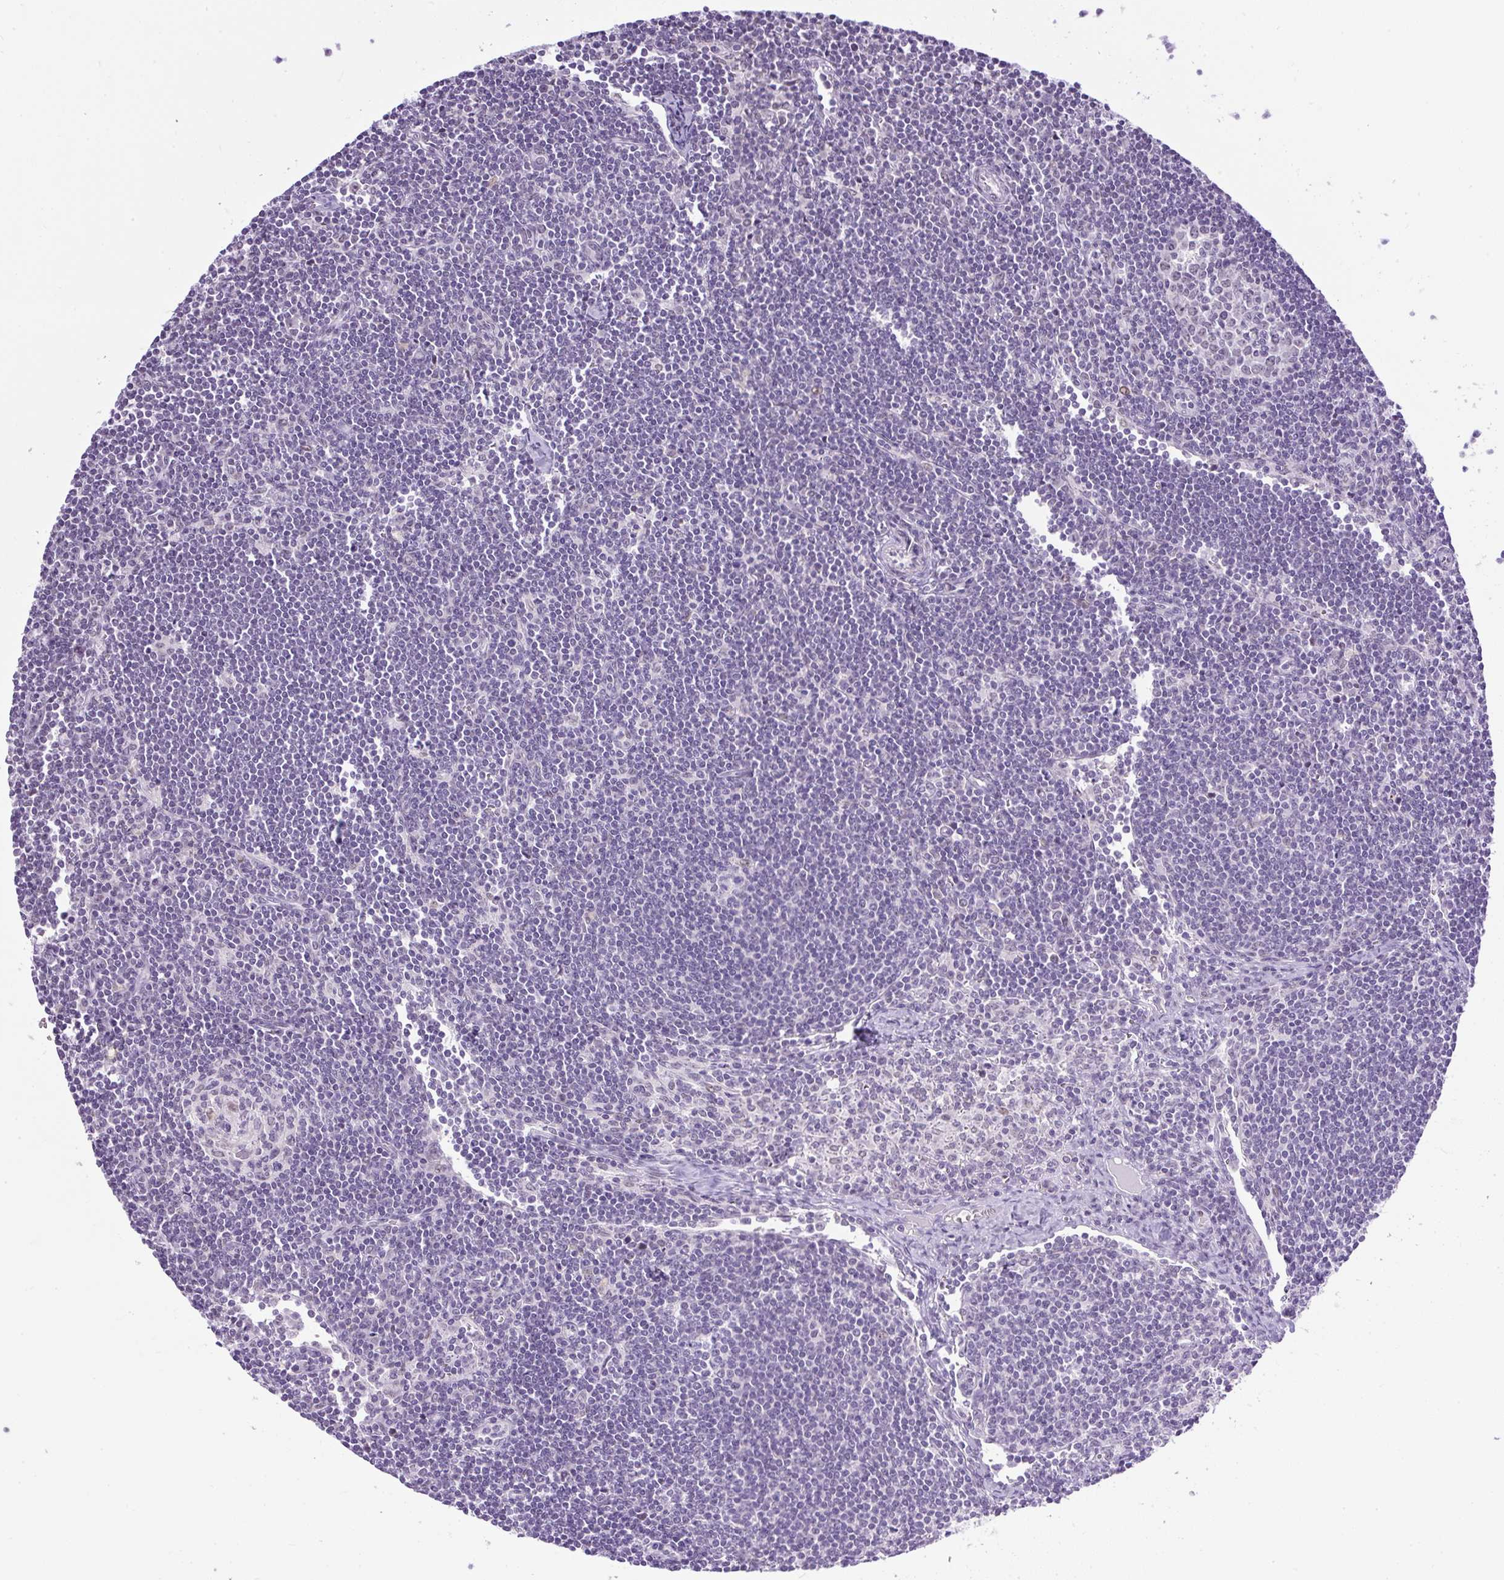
{"staining": {"intensity": "negative", "quantity": "none", "location": "none"}, "tissue": "lymph node", "cell_type": "Germinal center cells", "image_type": "normal", "snomed": [{"axis": "morphology", "description": "Normal tissue, NOS"}, {"axis": "topography", "description": "Lymph node"}], "caption": "Lymph node stained for a protein using IHC exhibits no expression germinal center cells.", "gene": "WNT10B", "patient": {"sex": "female", "age": 29}}